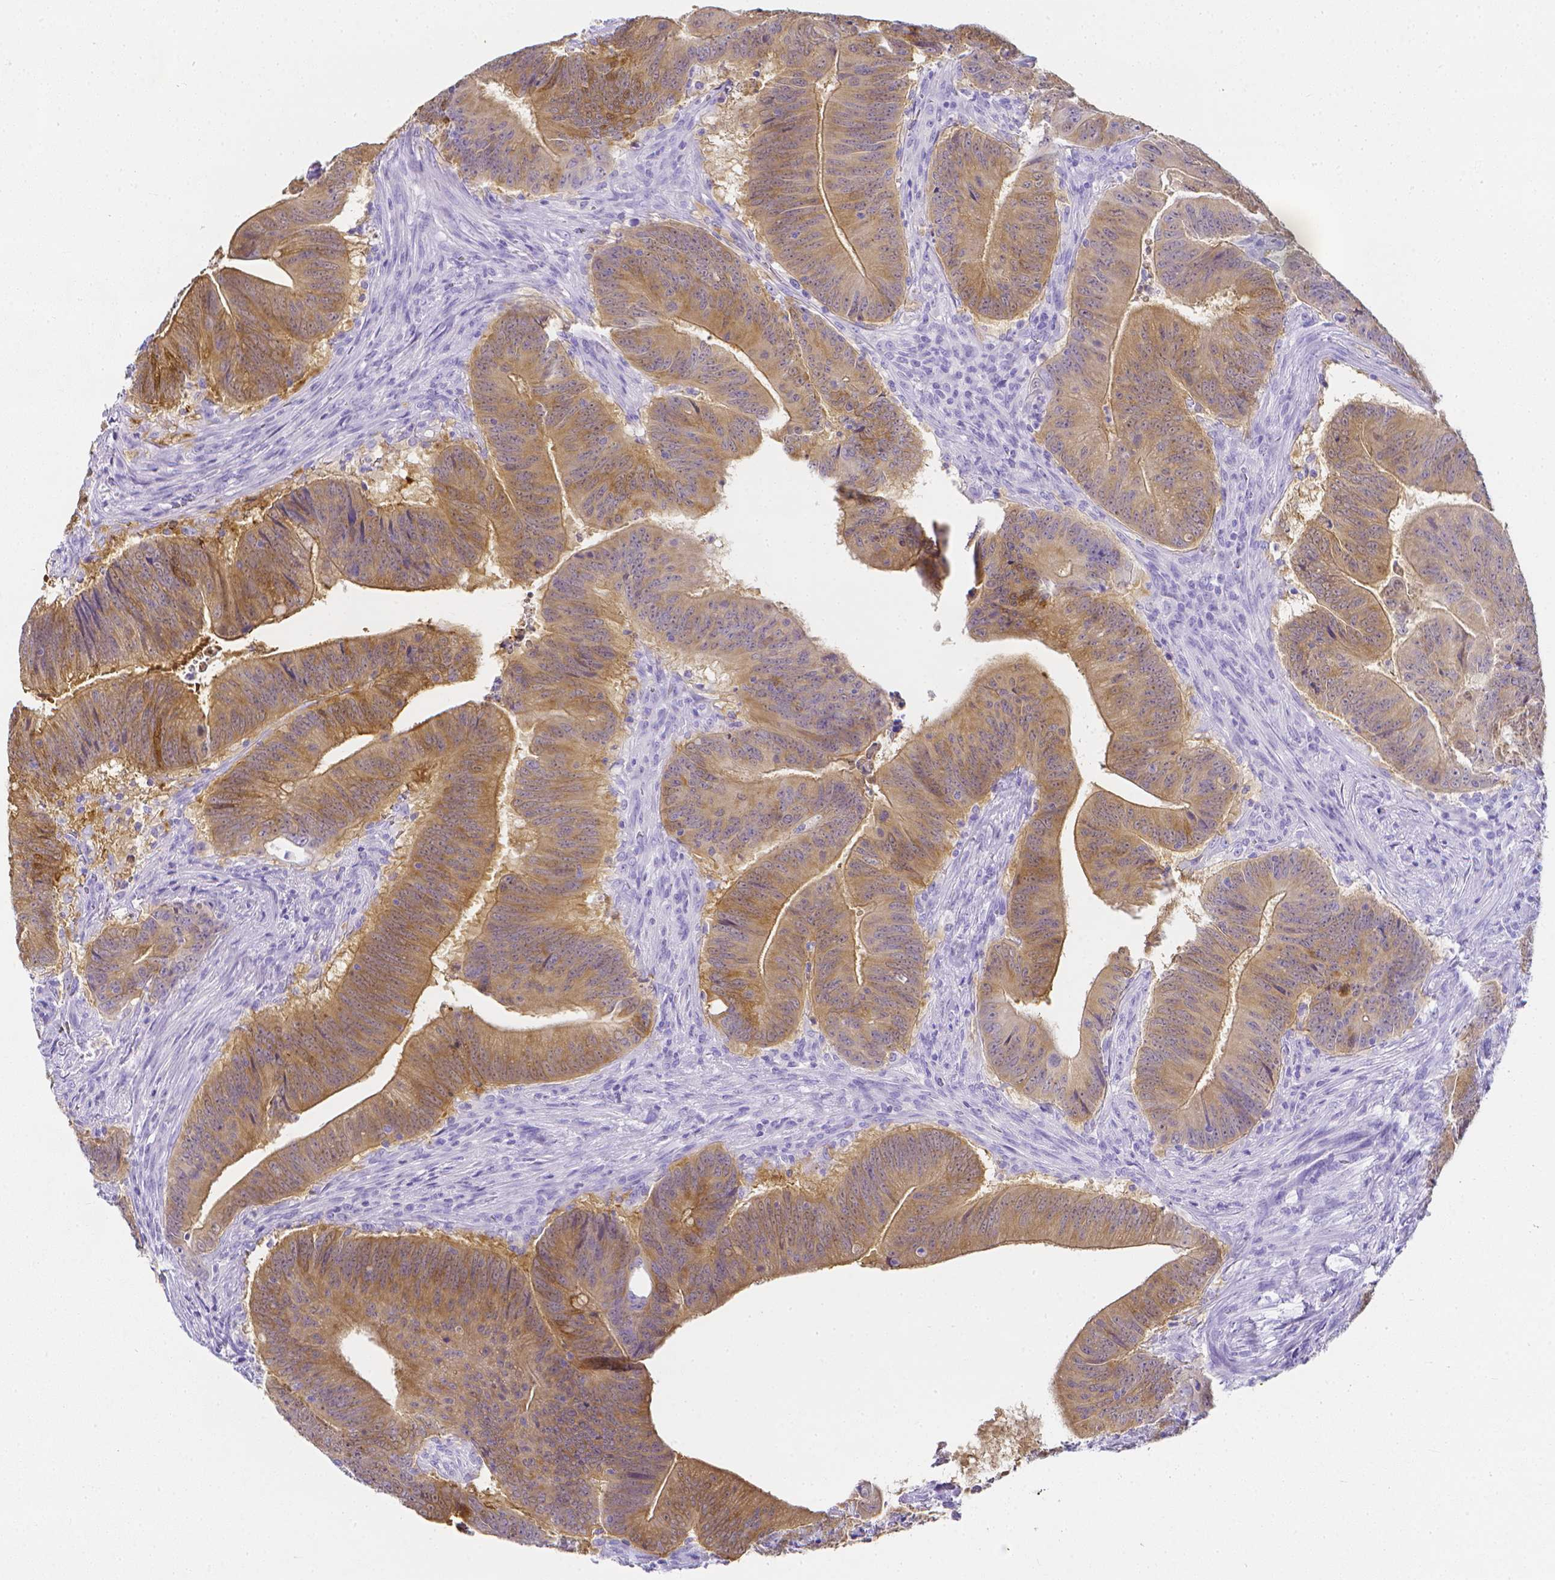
{"staining": {"intensity": "weak", "quantity": ">75%", "location": "cytoplasmic/membranous,nuclear"}, "tissue": "colorectal cancer", "cell_type": "Tumor cells", "image_type": "cancer", "snomed": [{"axis": "morphology", "description": "Adenocarcinoma, NOS"}, {"axis": "topography", "description": "Colon"}], "caption": "Immunohistochemistry (DAB (3,3'-diaminobenzidine)) staining of colorectal cancer (adenocarcinoma) displays weak cytoplasmic/membranous and nuclear protein expression in approximately >75% of tumor cells.", "gene": "LGALS4", "patient": {"sex": "female", "age": 87}}